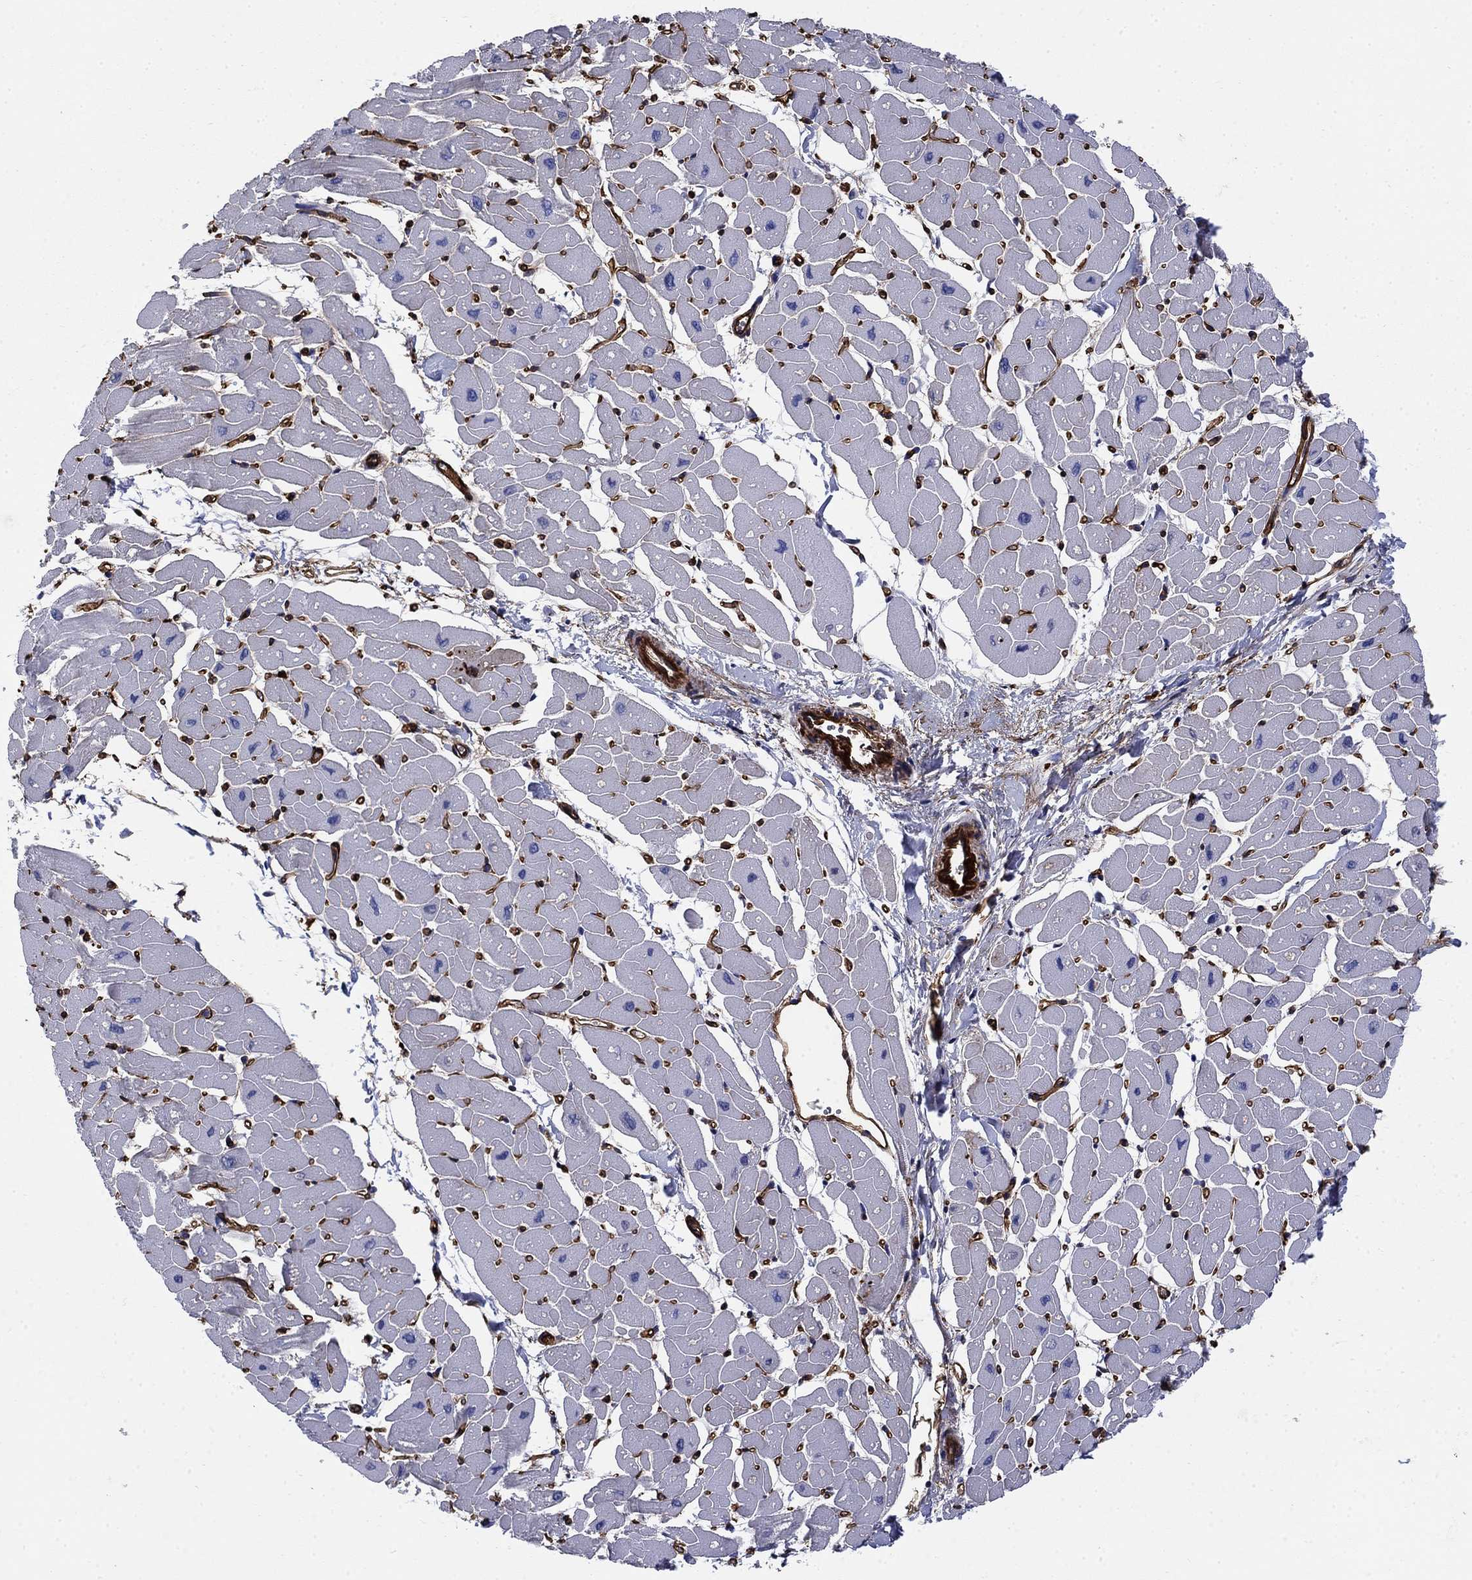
{"staining": {"intensity": "negative", "quantity": "none", "location": "none"}, "tissue": "heart muscle", "cell_type": "Cardiomyocytes", "image_type": "normal", "snomed": [{"axis": "morphology", "description": "Normal tissue, NOS"}, {"axis": "topography", "description": "Heart"}], "caption": "DAB (3,3'-diaminobenzidine) immunohistochemical staining of unremarkable heart muscle demonstrates no significant positivity in cardiomyocytes.", "gene": "VTN", "patient": {"sex": "male", "age": 57}}